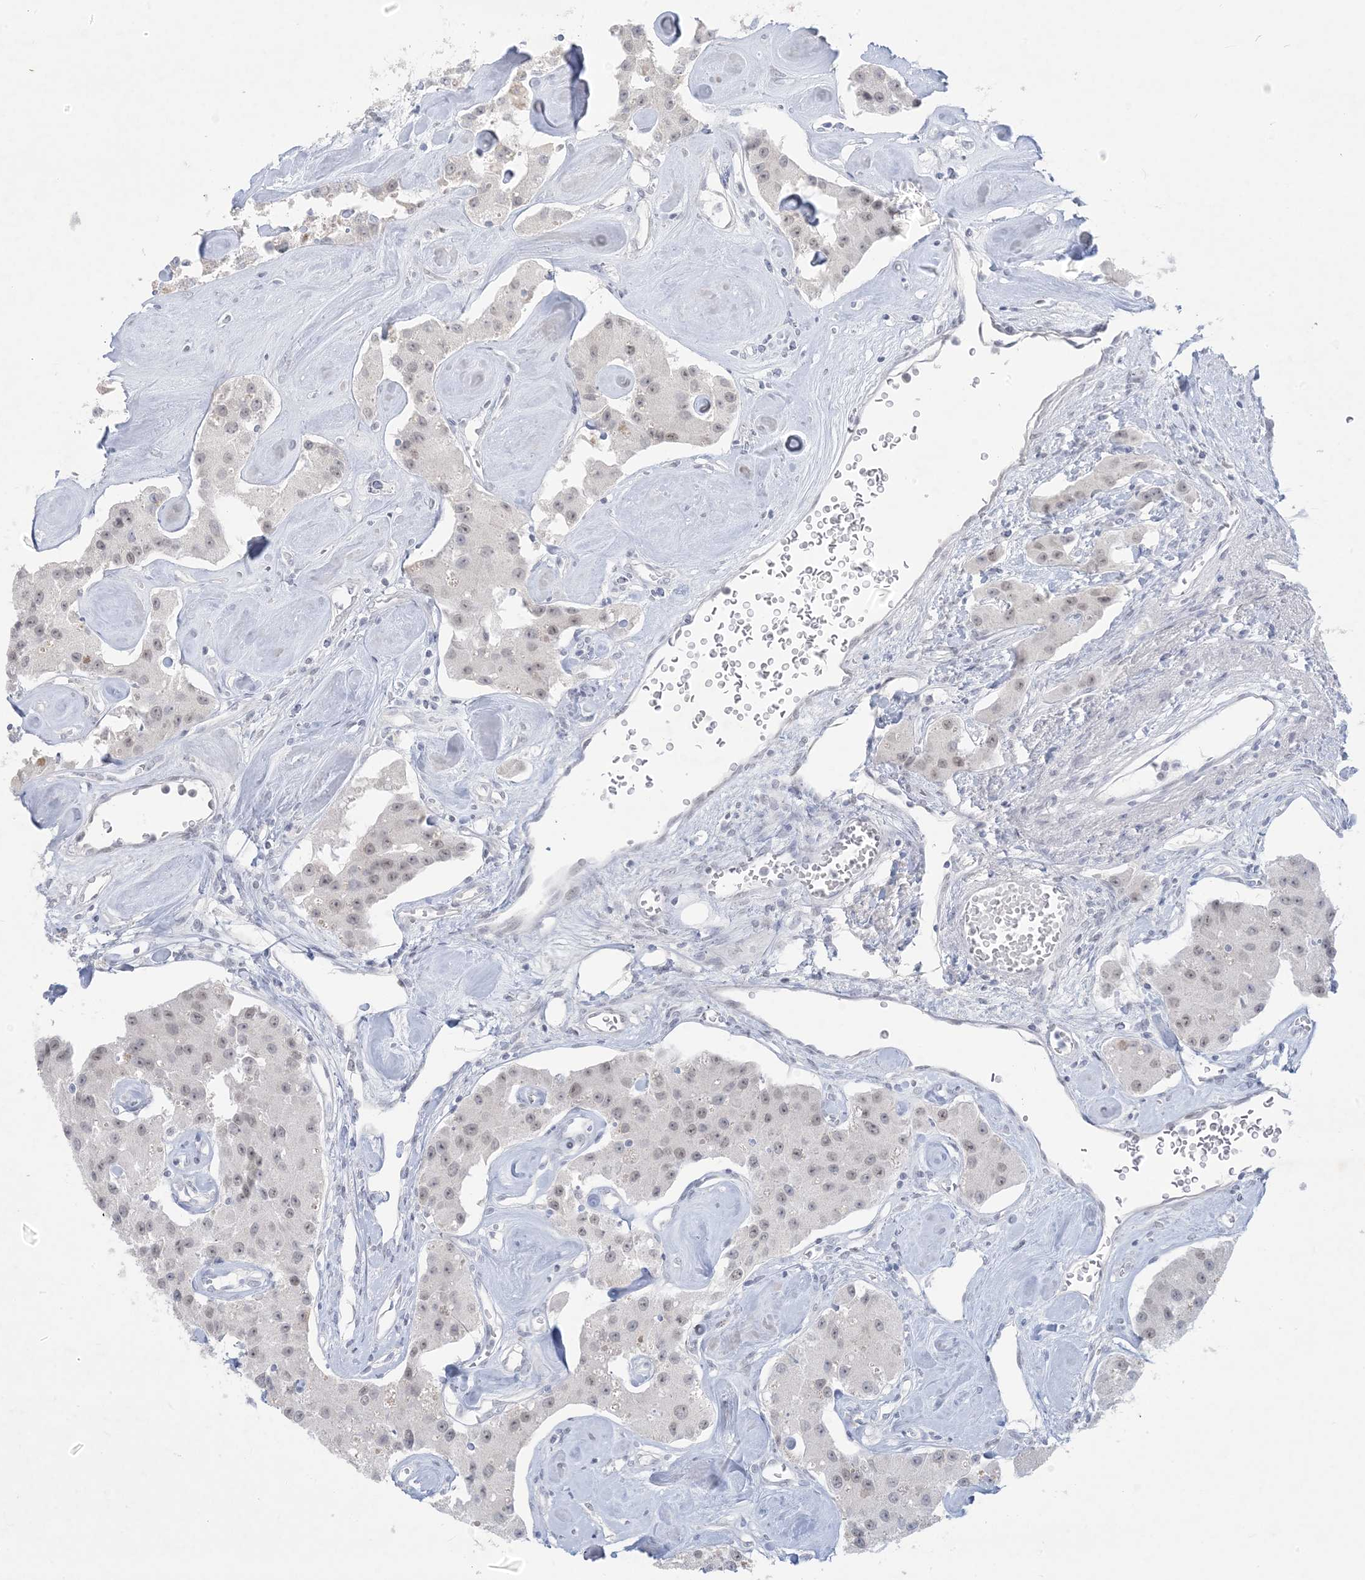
{"staining": {"intensity": "weak", "quantity": "<25%", "location": "nuclear"}, "tissue": "carcinoid", "cell_type": "Tumor cells", "image_type": "cancer", "snomed": [{"axis": "morphology", "description": "Carcinoid, malignant, NOS"}, {"axis": "topography", "description": "Pancreas"}], "caption": "Tumor cells are negative for brown protein staining in carcinoid.", "gene": "HOMEZ", "patient": {"sex": "male", "age": 41}}